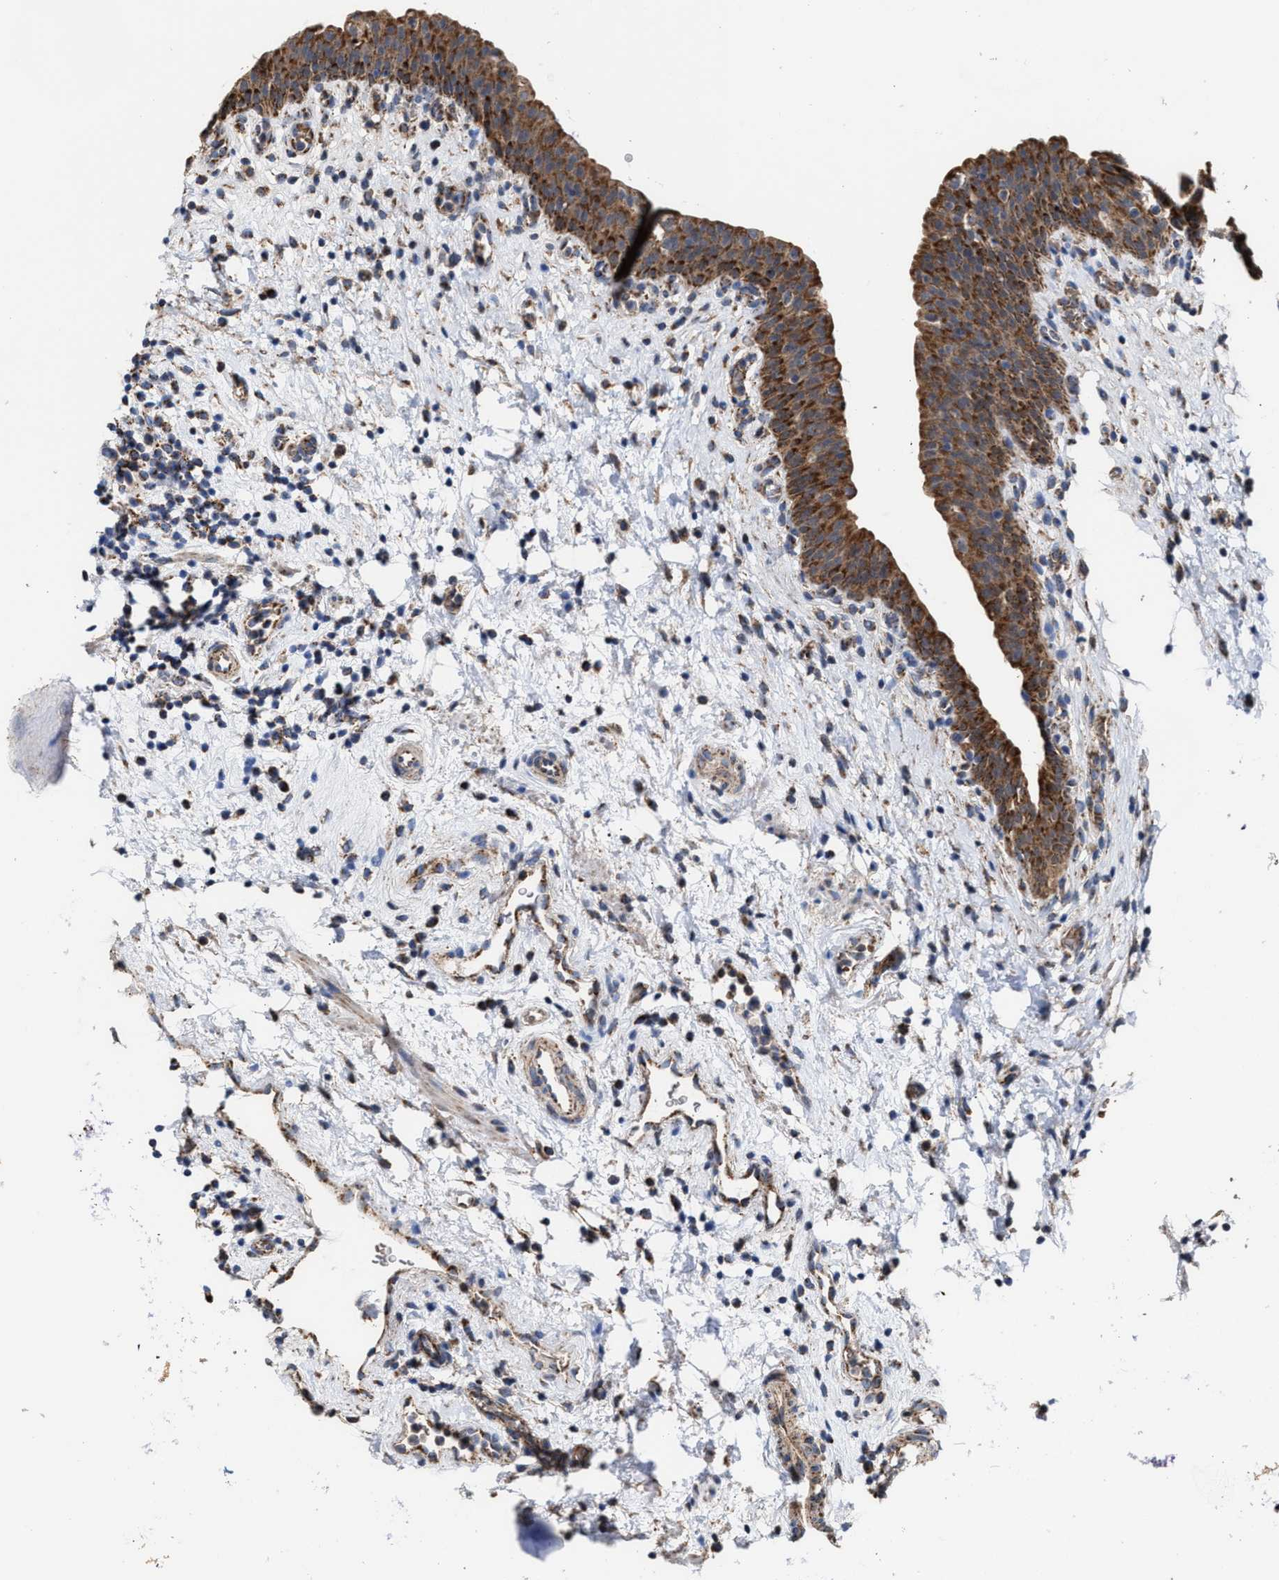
{"staining": {"intensity": "strong", "quantity": ">75%", "location": "cytoplasmic/membranous"}, "tissue": "urinary bladder", "cell_type": "Urothelial cells", "image_type": "normal", "snomed": [{"axis": "morphology", "description": "Normal tissue, NOS"}, {"axis": "topography", "description": "Urinary bladder"}], "caption": "Protein analysis of normal urinary bladder displays strong cytoplasmic/membranous staining in about >75% of urothelial cells.", "gene": "MECR", "patient": {"sex": "male", "age": 37}}